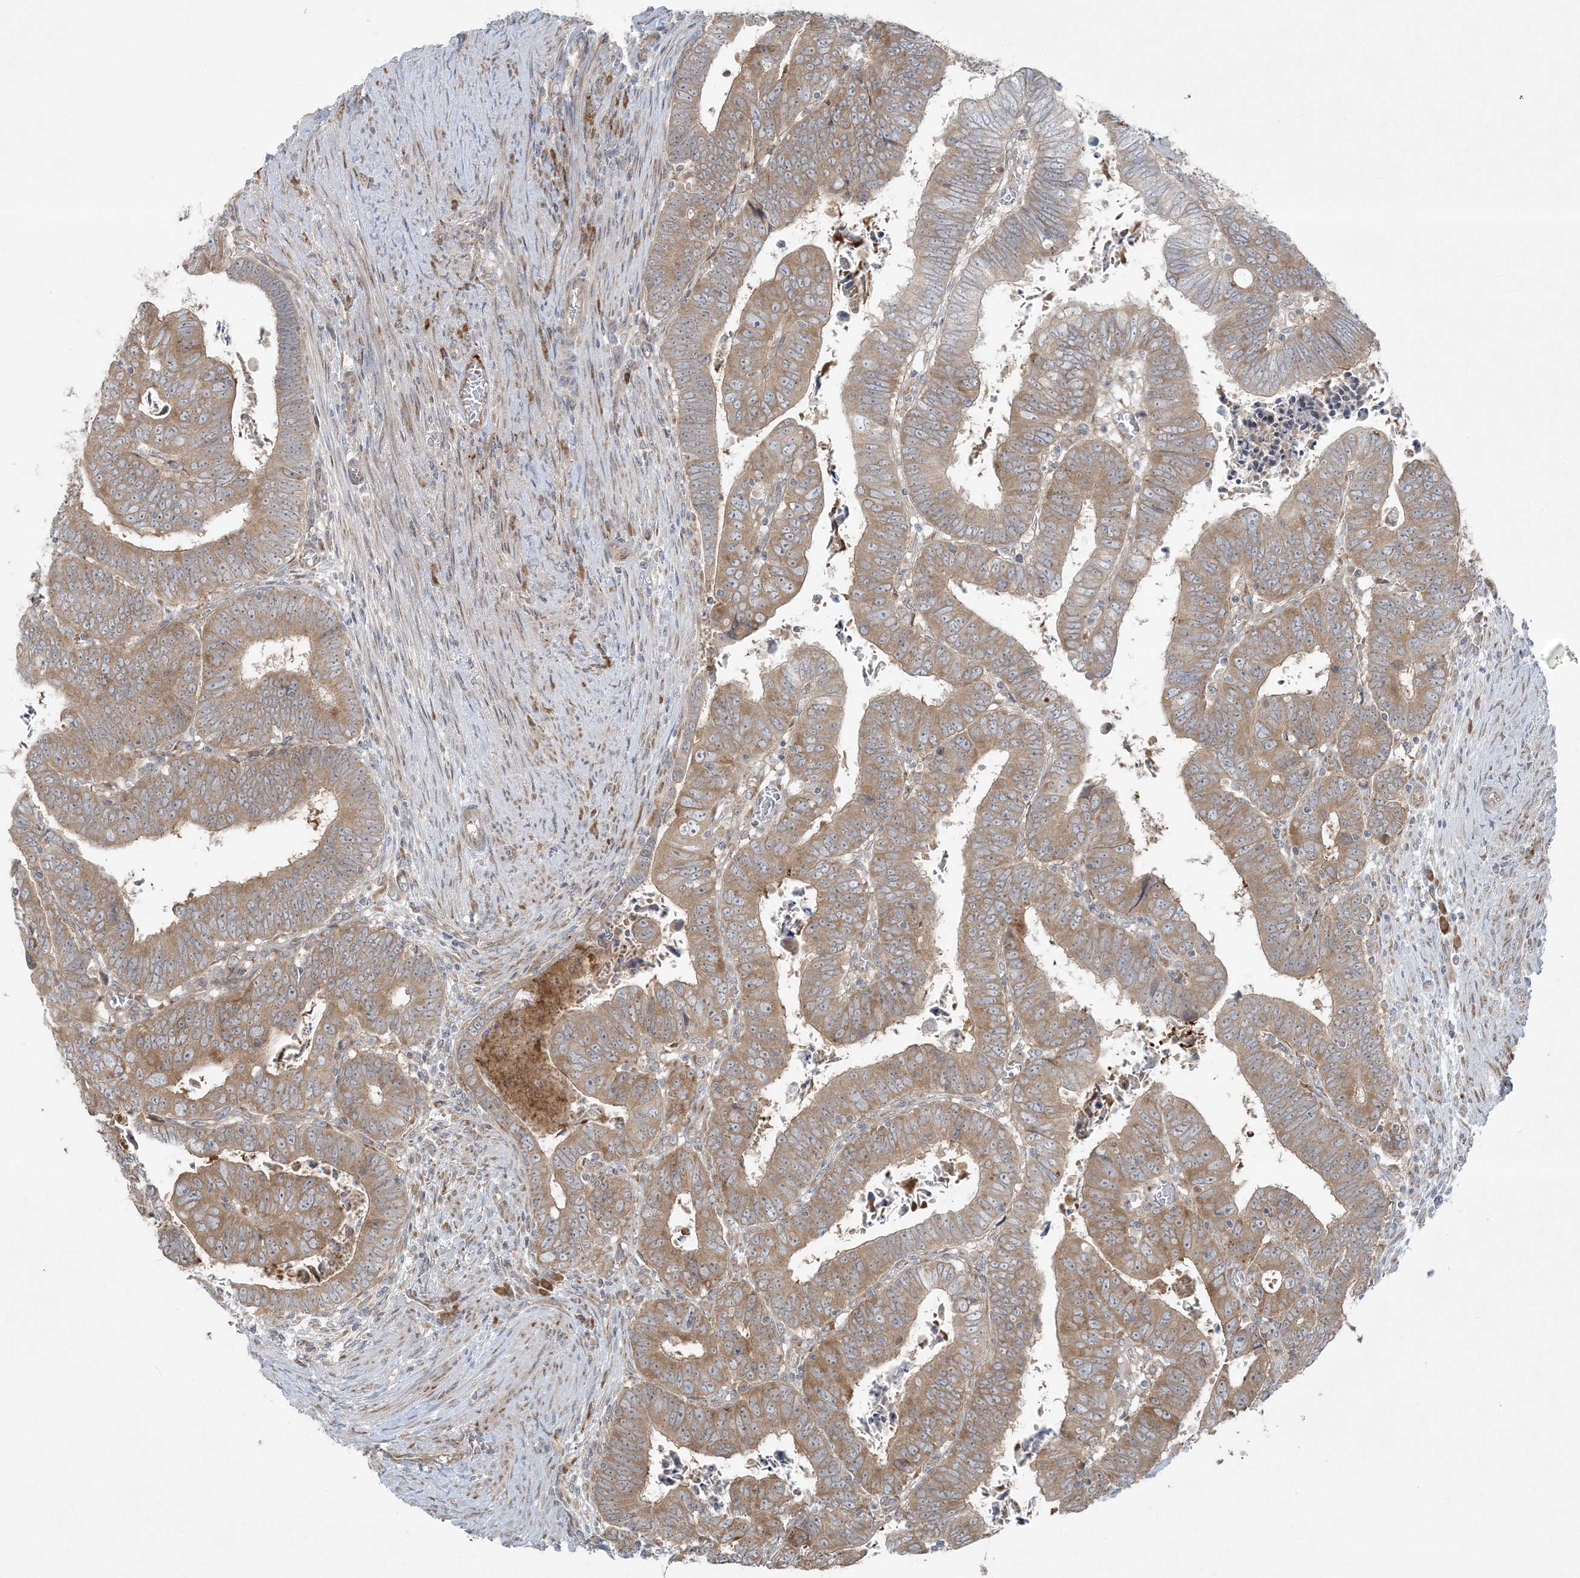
{"staining": {"intensity": "moderate", "quantity": ">75%", "location": "cytoplasmic/membranous"}, "tissue": "colorectal cancer", "cell_type": "Tumor cells", "image_type": "cancer", "snomed": [{"axis": "morphology", "description": "Normal tissue, NOS"}, {"axis": "morphology", "description": "Adenocarcinoma, NOS"}, {"axis": "topography", "description": "Rectum"}], "caption": "Immunohistochemical staining of human colorectal cancer (adenocarcinoma) displays moderate cytoplasmic/membranous protein staining in approximately >75% of tumor cells.", "gene": "ZNF263", "patient": {"sex": "female", "age": 65}}